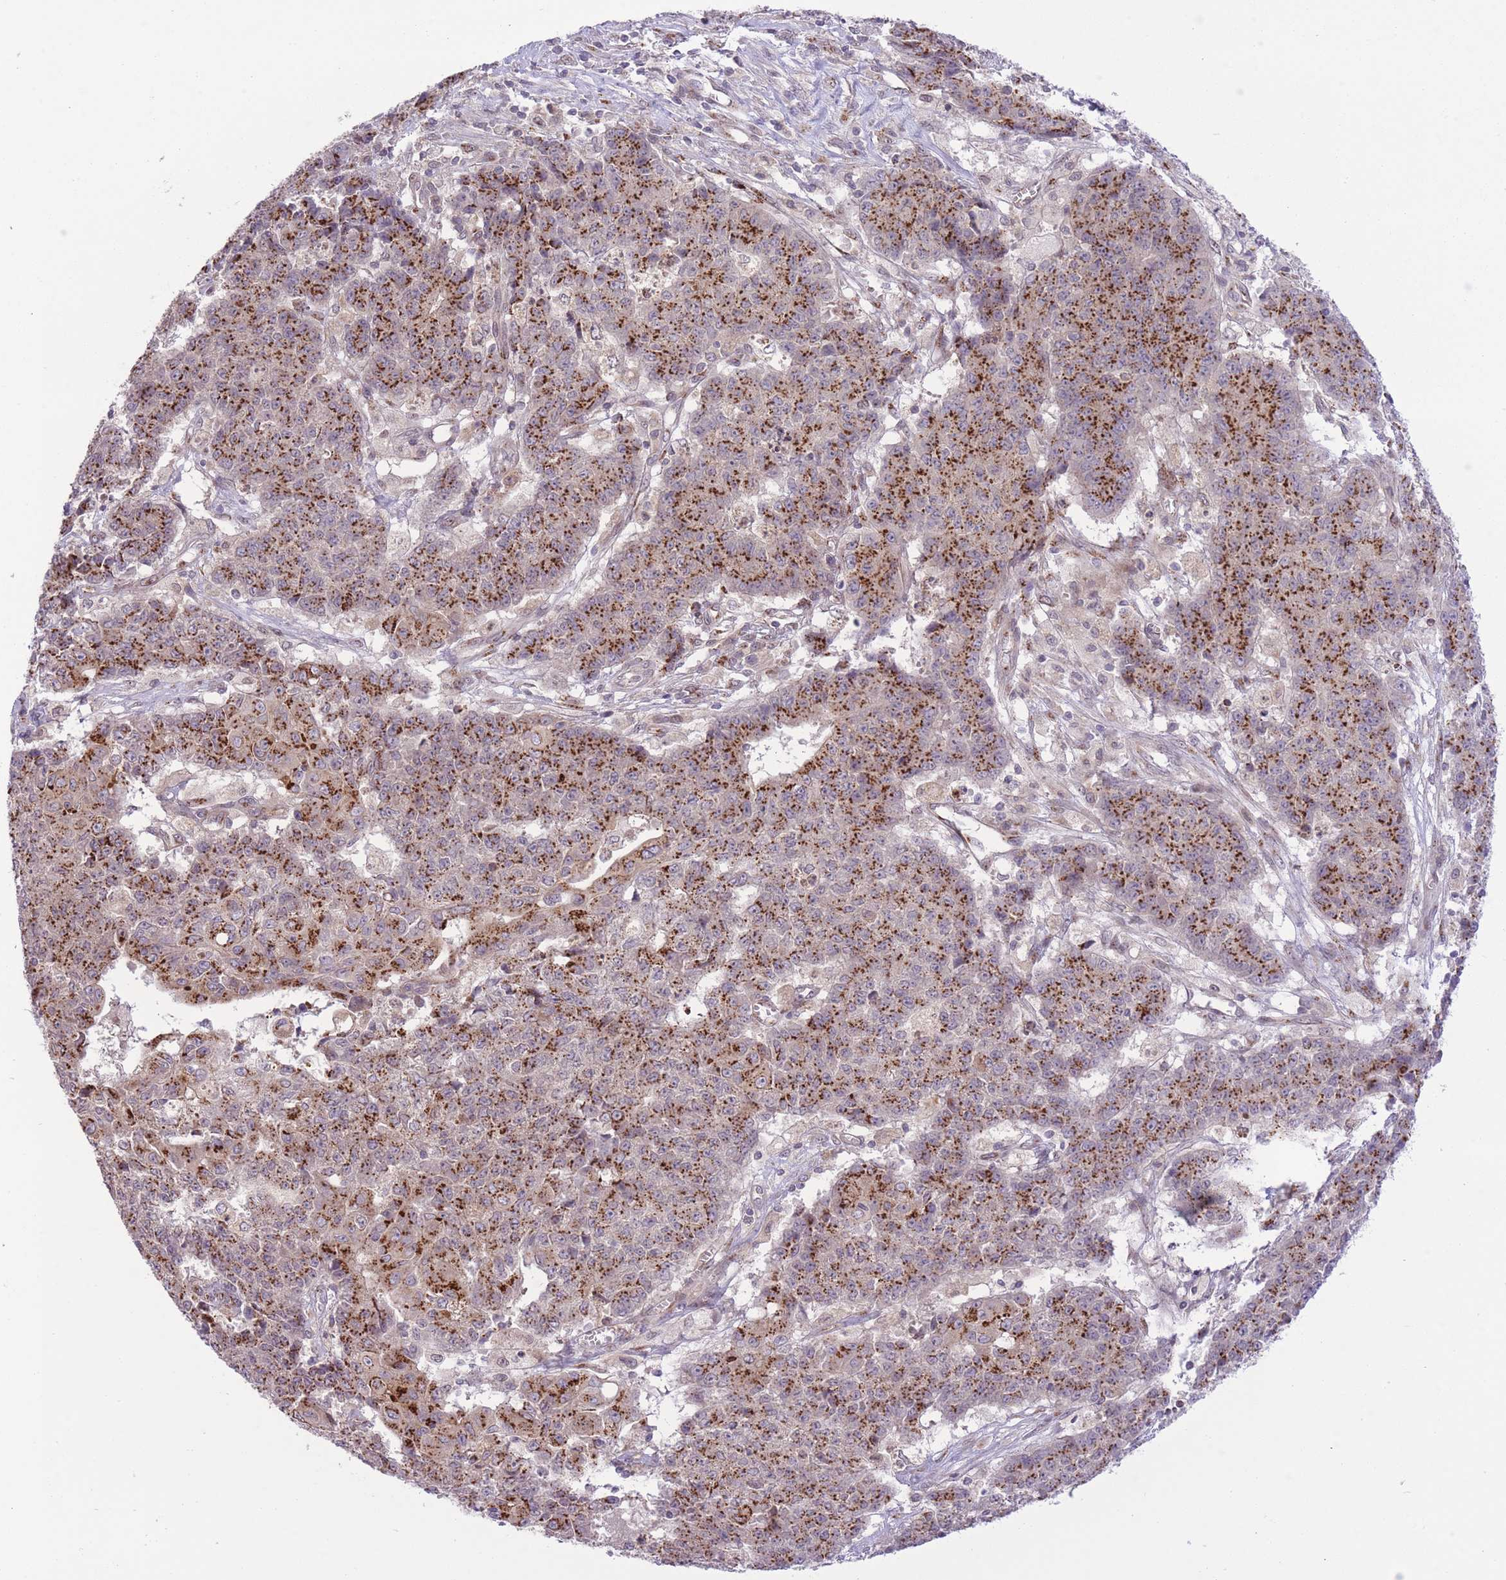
{"staining": {"intensity": "strong", "quantity": ">75%", "location": "cytoplasmic/membranous"}, "tissue": "ovarian cancer", "cell_type": "Tumor cells", "image_type": "cancer", "snomed": [{"axis": "morphology", "description": "Carcinoma, endometroid"}, {"axis": "topography", "description": "Ovary"}], "caption": "The micrograph displays a brown stain indicating the presence of a protein in the cytoplasmic/membranous of tumor cells in endometroid carcinoma (ovarian).", "gene": "ZBED5", "patient": {"sex": "female", "age": 42}}